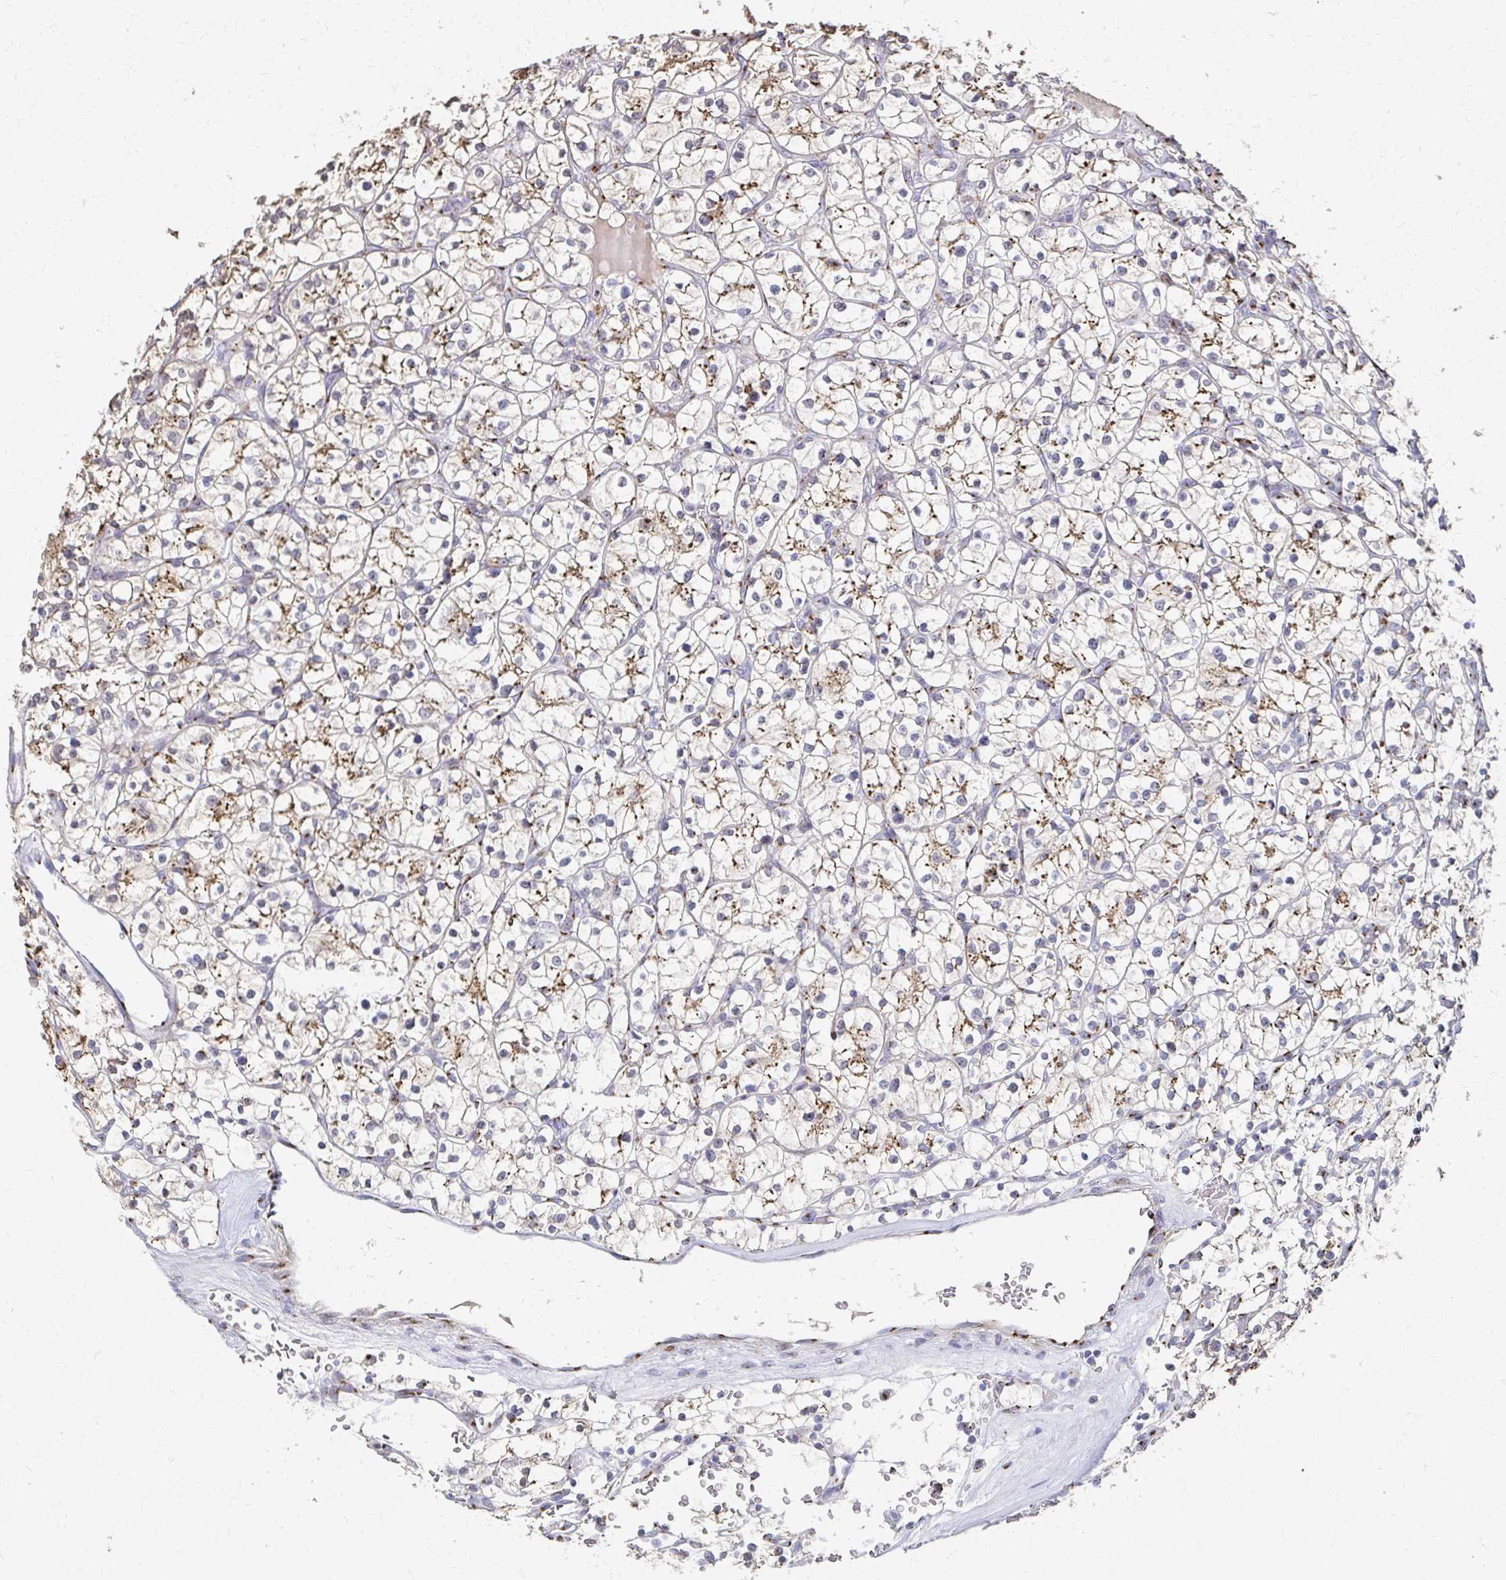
{"staining": {"intensity": "moderate", "quantity": "25%-75%", "location": "cytoplasmic/membranous"}, "tissue": "renal cancer", "cell_type": "Tumor cells", "image_type": "cancer", "snomed": [{"axis": "morphology", "description": "Adenocarcinoma, NOS"}, {"axis": "topography", "description": "Kidney"}], "caption": "DAB immunohistochemical staining of adenocarcinoma (renal) shows moderate cytoplasmic/membranous protein expression in about 25%-75% of tumor cells.", "gene": "TM9SF1", "patient": {"sex": "female", "age": 64}}